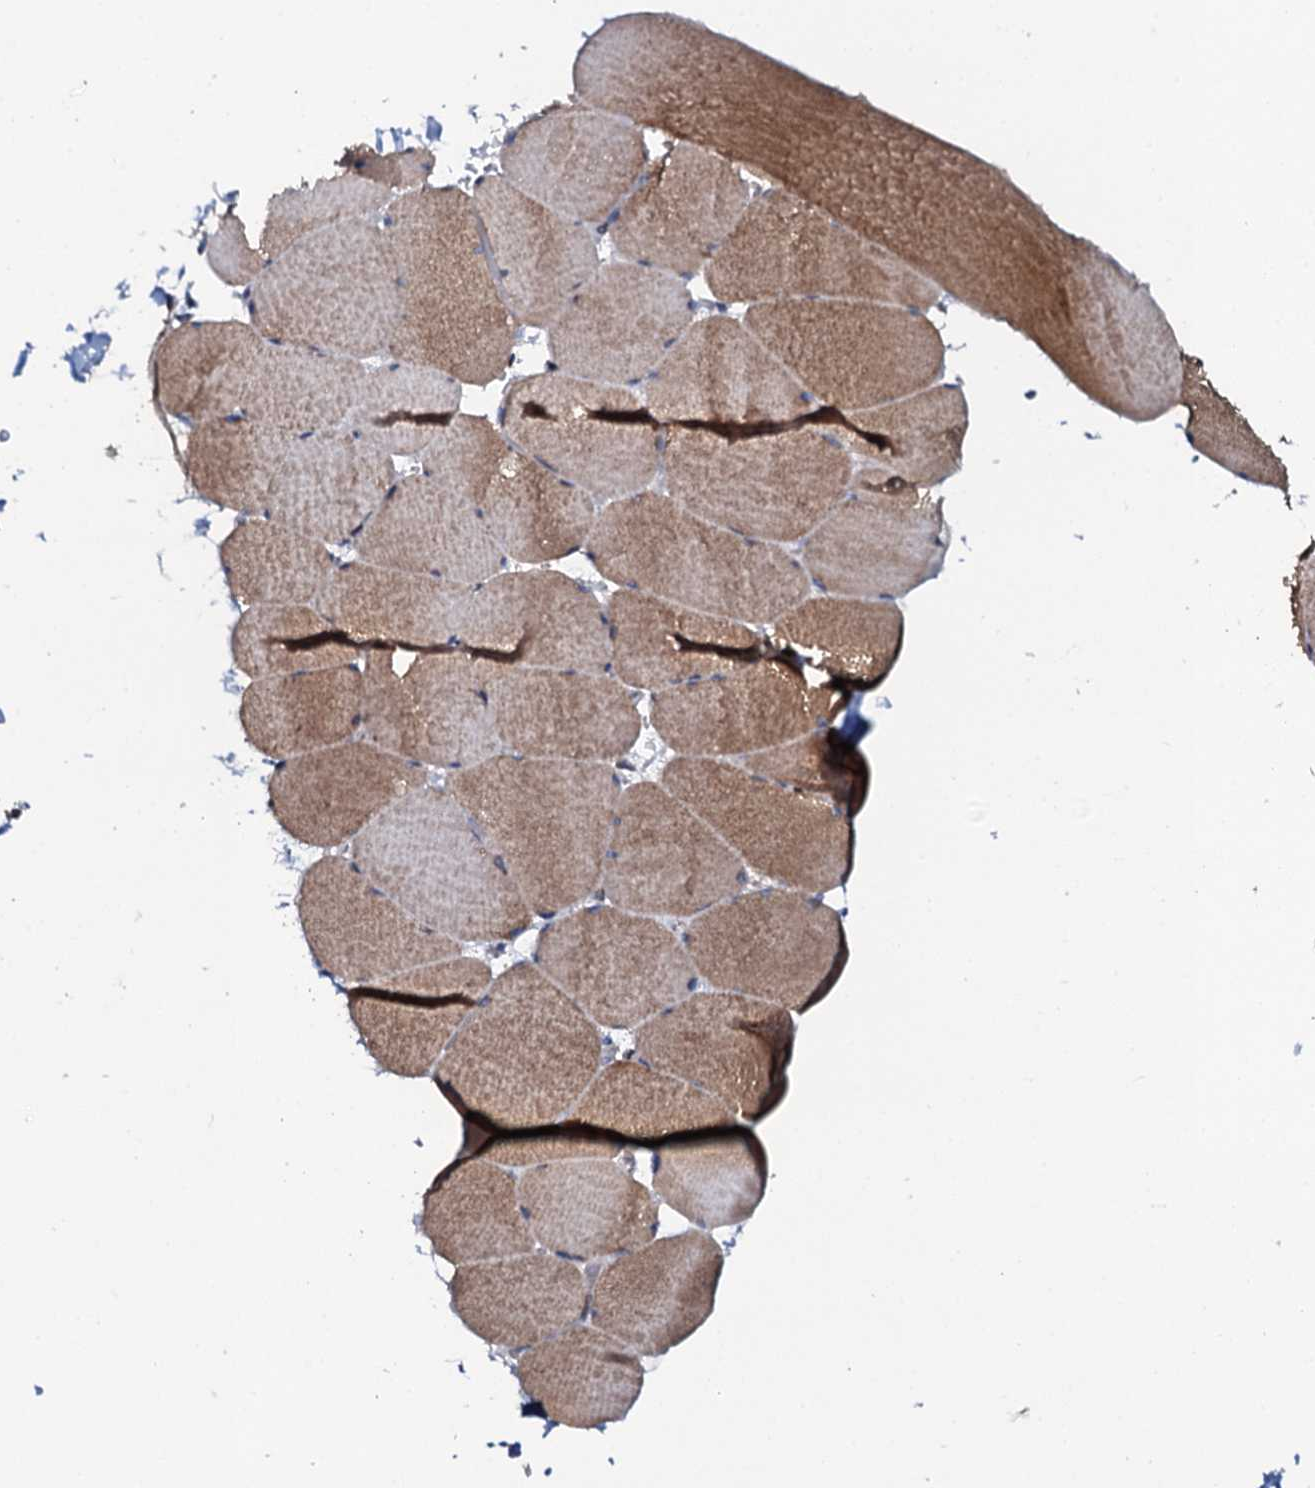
{"staining": {"intensity": "moderate", "quantity": ">75%", "location": "cytoplasmic/membranous"}, "tissue": "skeletal muscle", "cell_type": "Myocytes", "image_type": "normal", "snomed": [{"axis": "morphology", "description": "Normal tissue, NOS"}, {"axis": "topography", "description": "Skeletal muscle"}, {"axis": "topography", "description": "Head-Neck"}], "caption": "This is a histology image of immunohistochemistry (IHC) staining of normal skeletal muscle, which shows moderate staining in the cytoplasmic/membranous of myocytes.", "gene": "GLCE", "patient": {"sex": "male", "age": 66}}